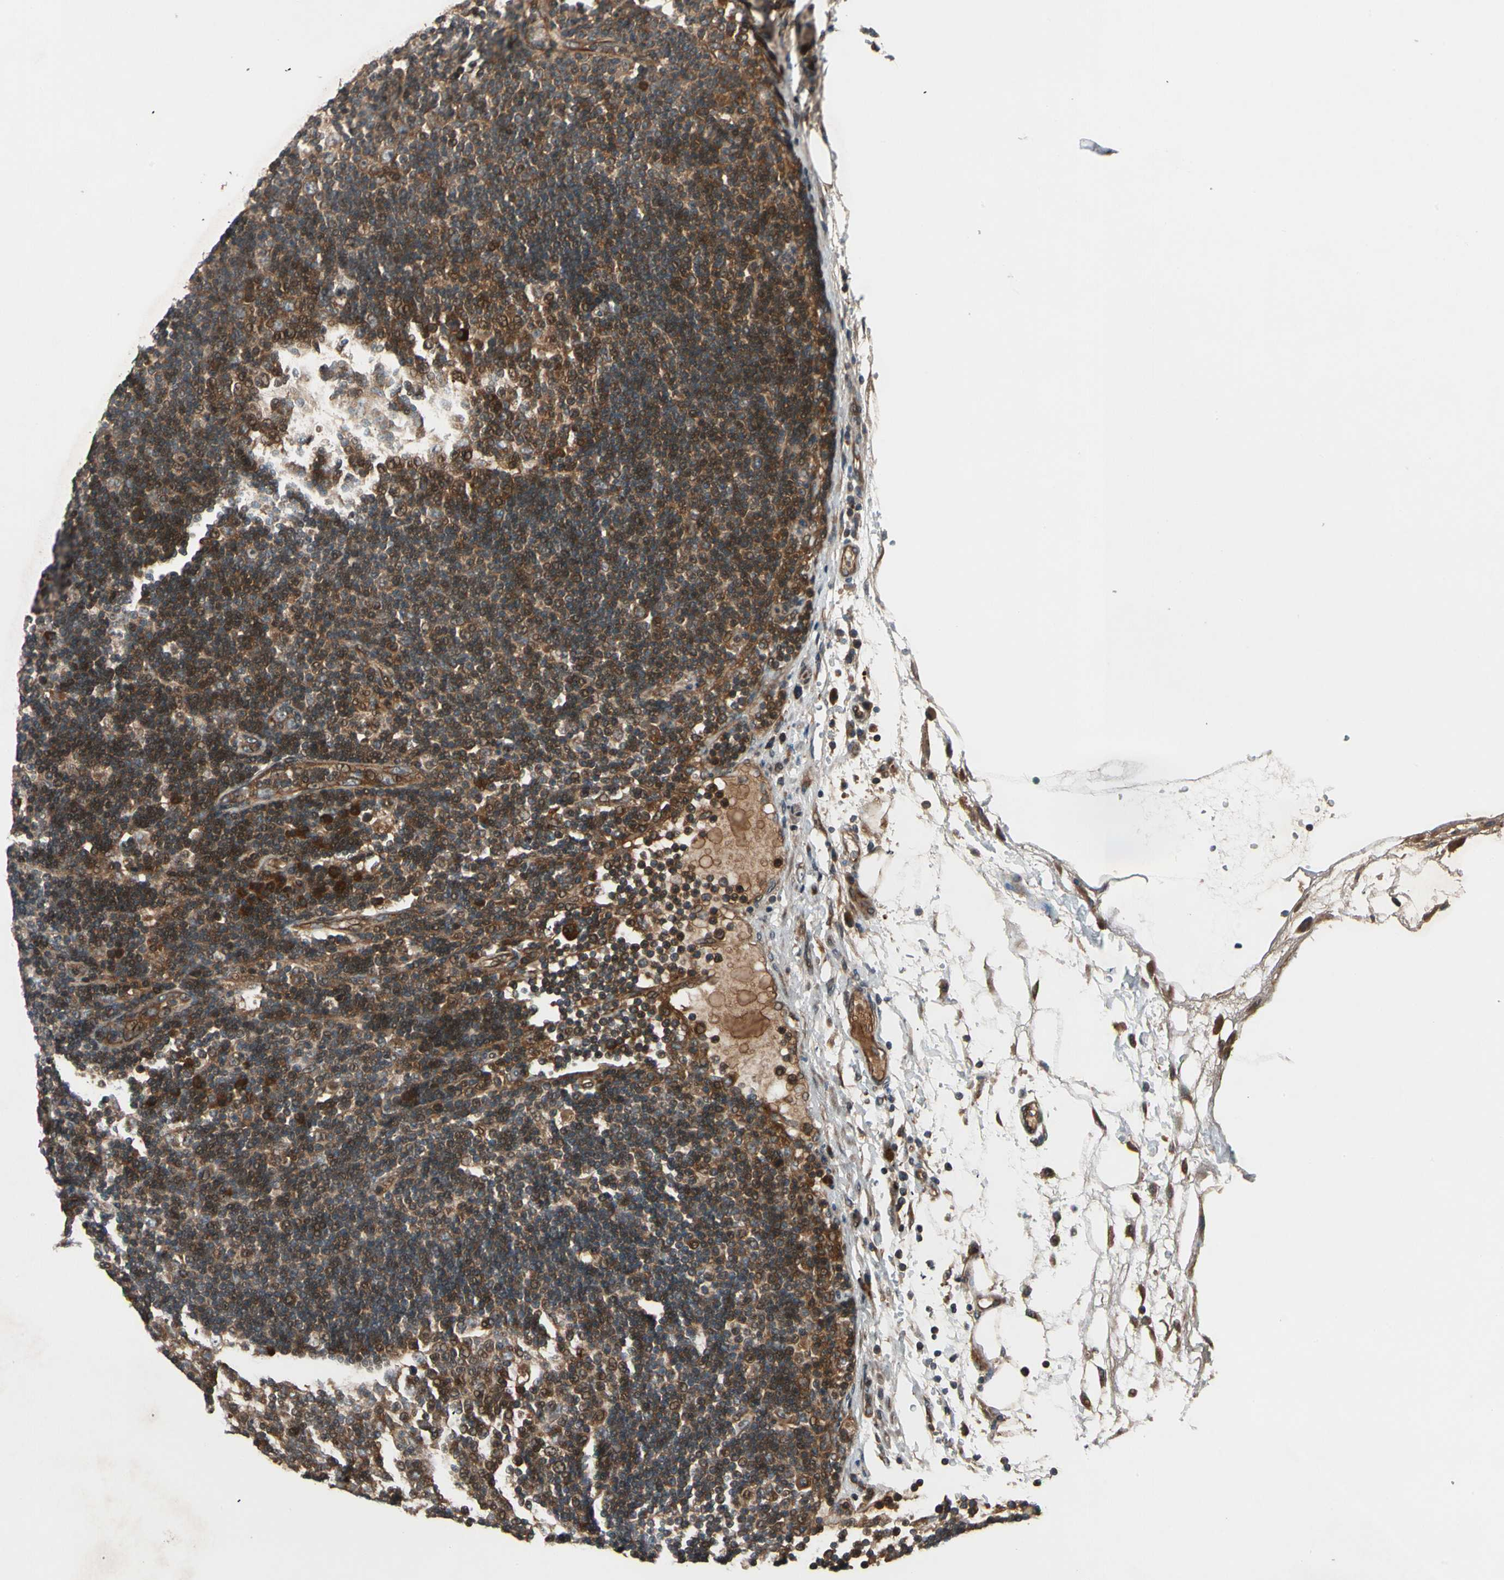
{"staining": {"intensity": "moderate", "quantity": ">75%", "location": "cytoplasmic/membranous"}, "tissue": "lymph node", "cell_type": "Germinal center cells", "image_type": "normal", "snomed": [{"axis": "morphology", "description": "Normal tissue, NOS"}, {"axis": "morphology", "description": "Squamous cell carcinoma, metastatic, NOS"}, {"axis": "topography", "description": "Lymph node"}], "caption": "Lymph node stained with DAB (3,3'-diaminobenzidine) IHC displays medium levels of moderate cytoplasmic/membranous expression in approximately >75% of germinal center cells.", "gene": "ACVR1C", "patient": {"sex": "female", "age": 53}}